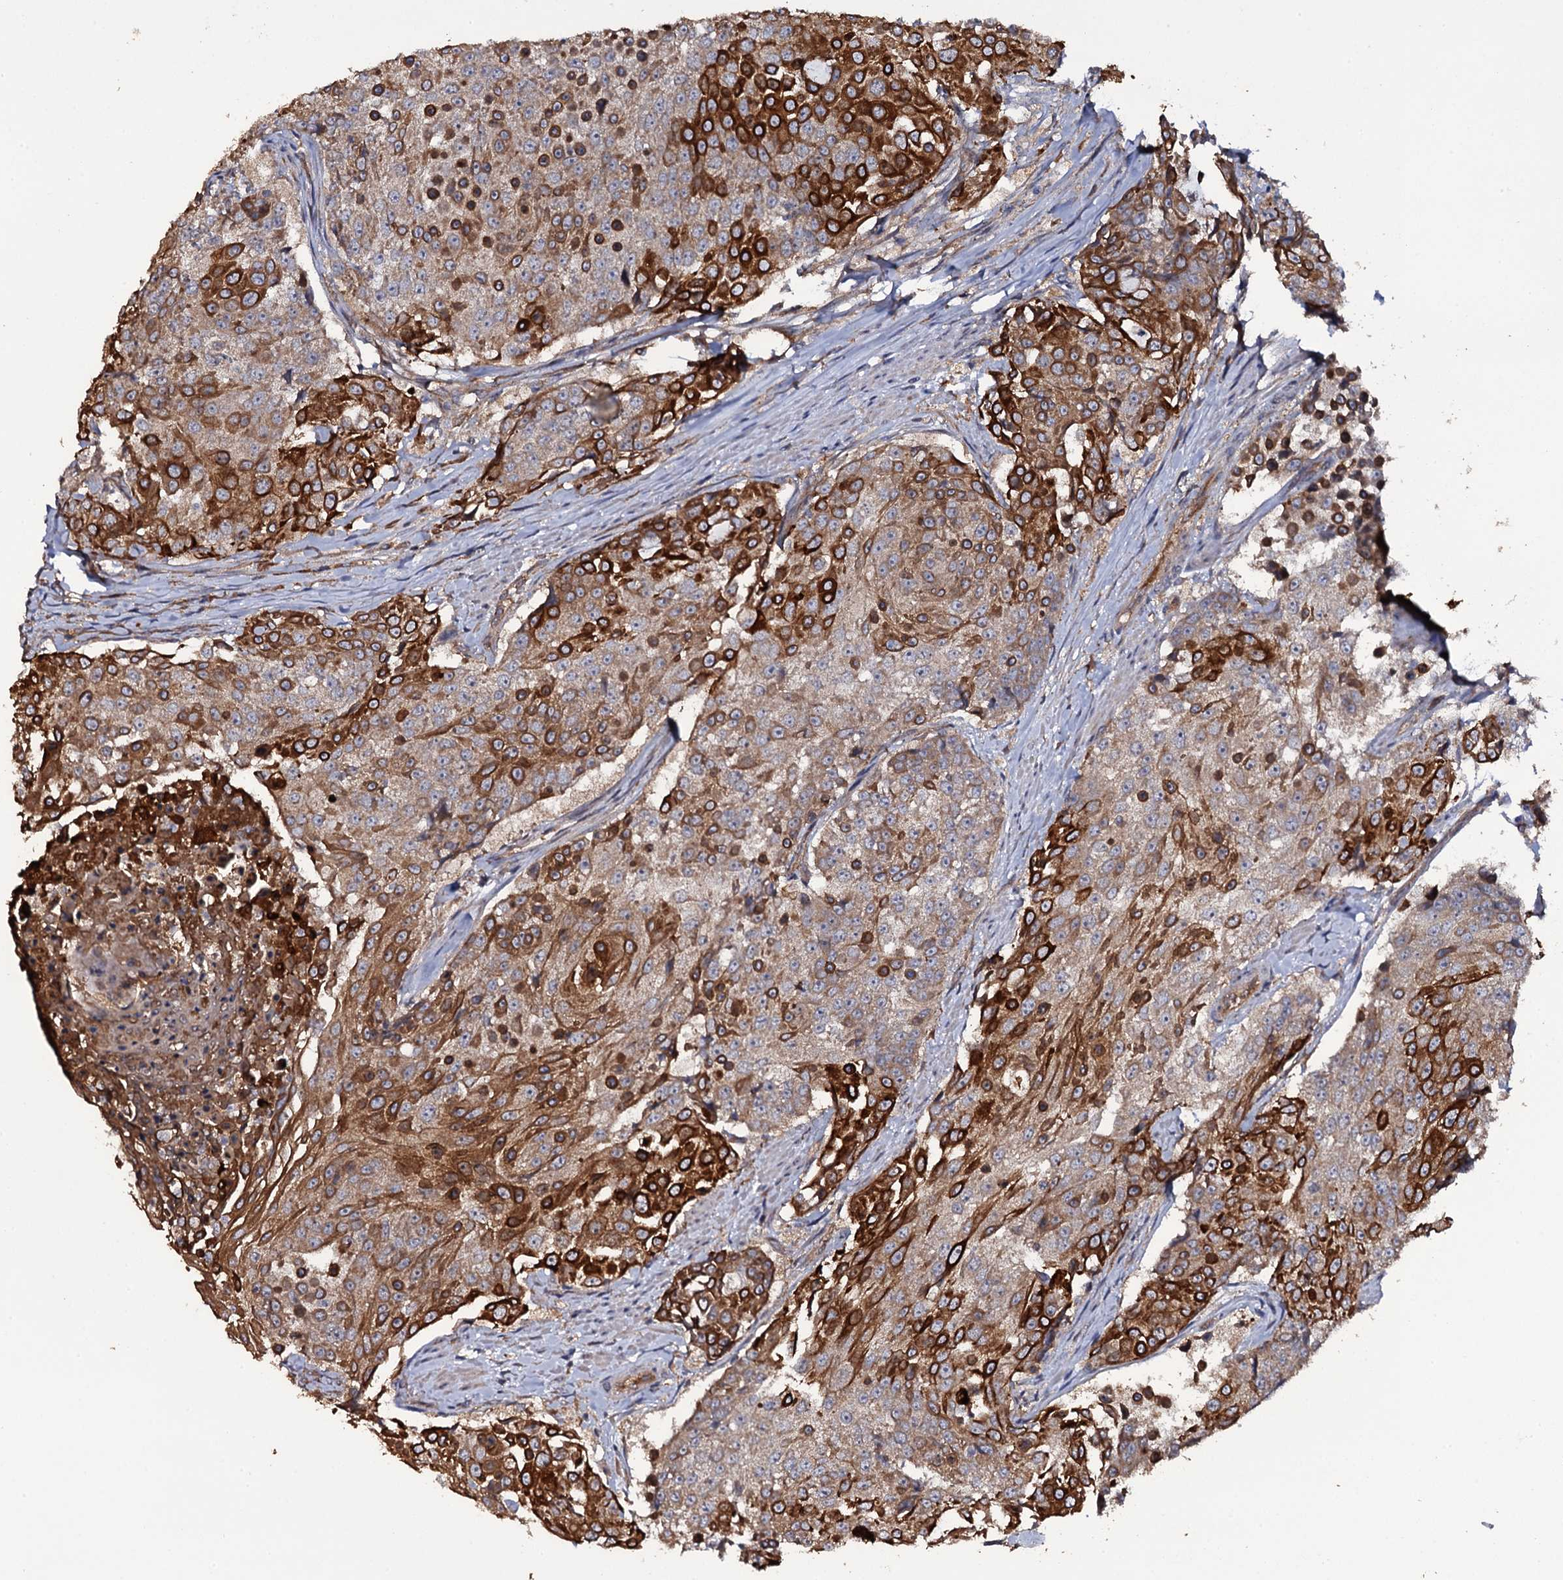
{"staining": {"intensity": "strong", "quantity": "25%-75%", "location": "cytoplasmic/membranous"}, "tissue": "urothelial cancer", "cell_type": "Tumor cells", "image_type": "cancer", "snomed": [{"axis": "morphology", "description": "Urothelial carcinoma, High grade"}, {"axis": "topography", "description": "Urinary bladder"}], "caption": "Human urothelial cancer stained with a brown dye reveals strong cytoplasmic/membranous positive positivity in about 25%-75% of tumor cells.", "gene": "TTC23", "patient": {"sex": "female", "age": 63}}